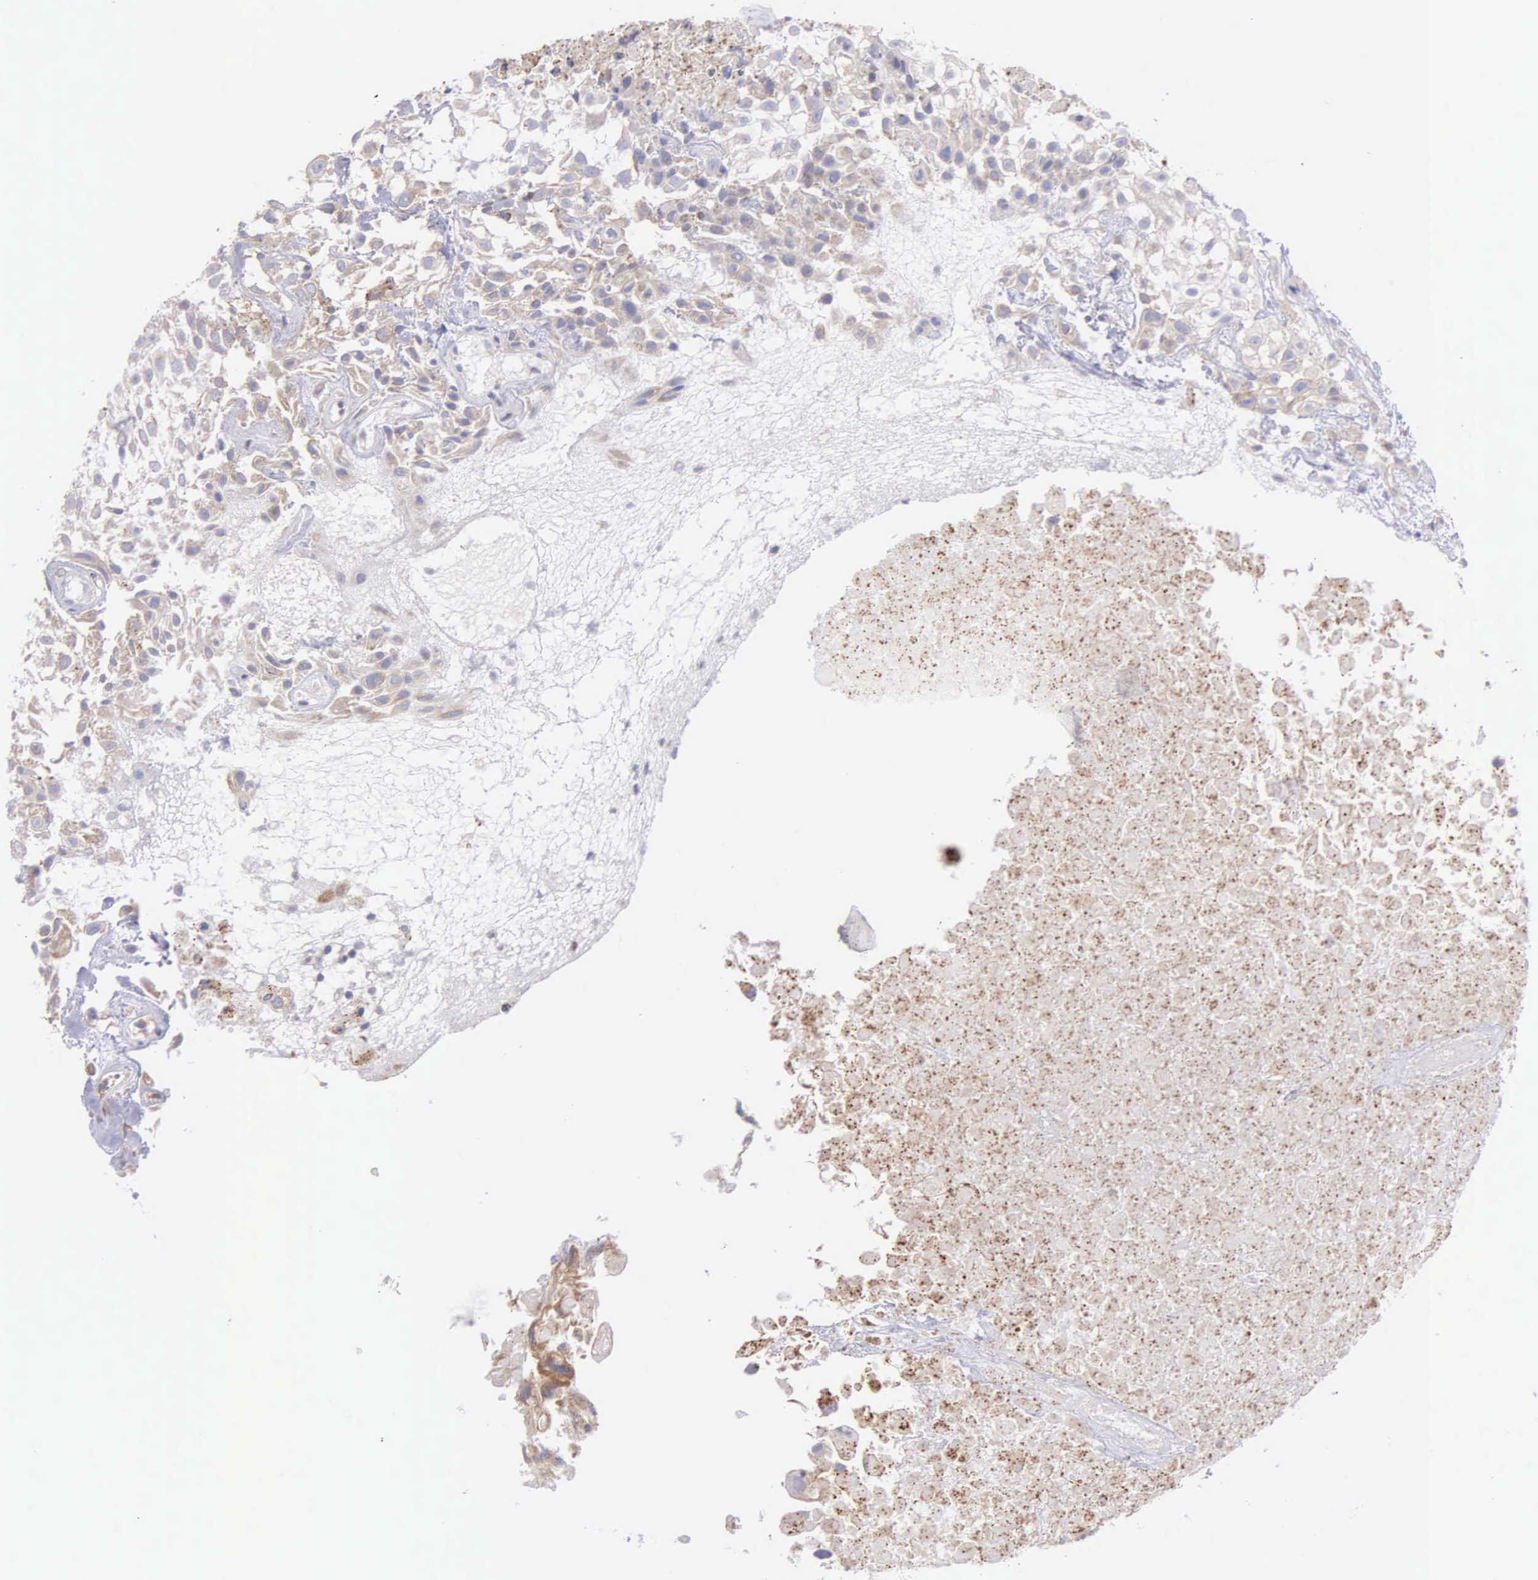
{"staining": {"intensity": "weak", "quantity": "25%-75%", "location": "cytoplasmic/membranous"}, "tissue": "urothelial cancer", "cell_type": "Tumor cells", "image_type": "cancer", "snomed": [{"axis": "morphology", "description": "Urothelial carcinoma, High grade"}, {"axis": "topography", "description": "Urinary bladder"}], "caption": "This is a micrograph of immunohistochemistry (IHC) staining of urothelial cancer, which shows weak staining in the cytoplasmic/membranous of tumor cells.", "gene": "MIA2", "patient": {"sex": "male", "age": 56}}